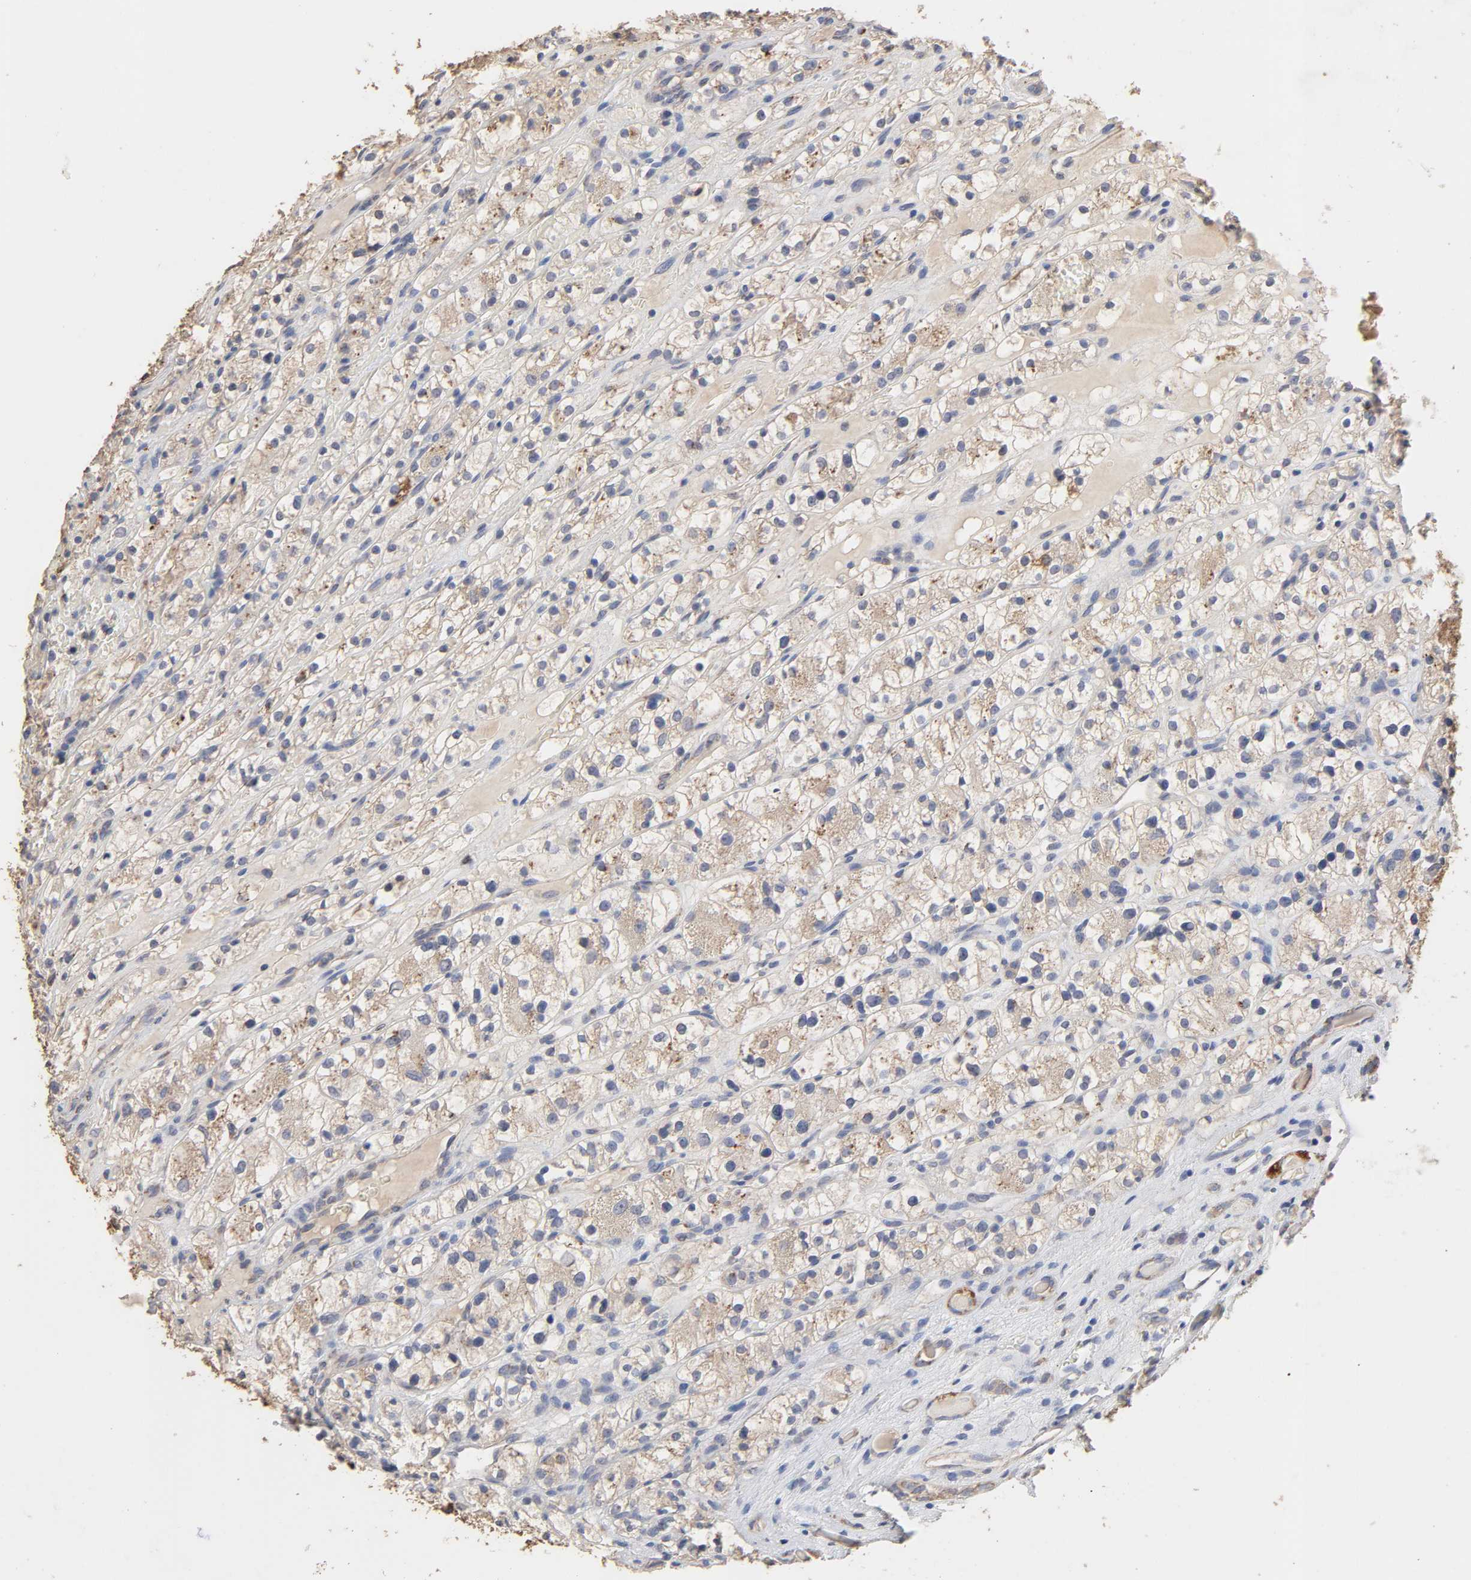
{"staining": {"intensity": "moderate", "quantity": "25%-75%", "location": "cytoplasmic/membranous"}, "tissue": "renal cancer", "cell_type": "Tumor cells", "image_type": "cancer", "snomed": [{"axis": "morphology", "description": "Adenocarcinoma, NOS"}, {"axis": "topography", "description": "Kidney"}], "caption": "Immunohistochemistry of adenocarcinoma (renal) exhibits medium levels of moderate cytoplasmic/membranous staining in about 25%-75% of tumor cells.", "gene": "CYCS", "patient": {"sex": "female", "age": 60}}